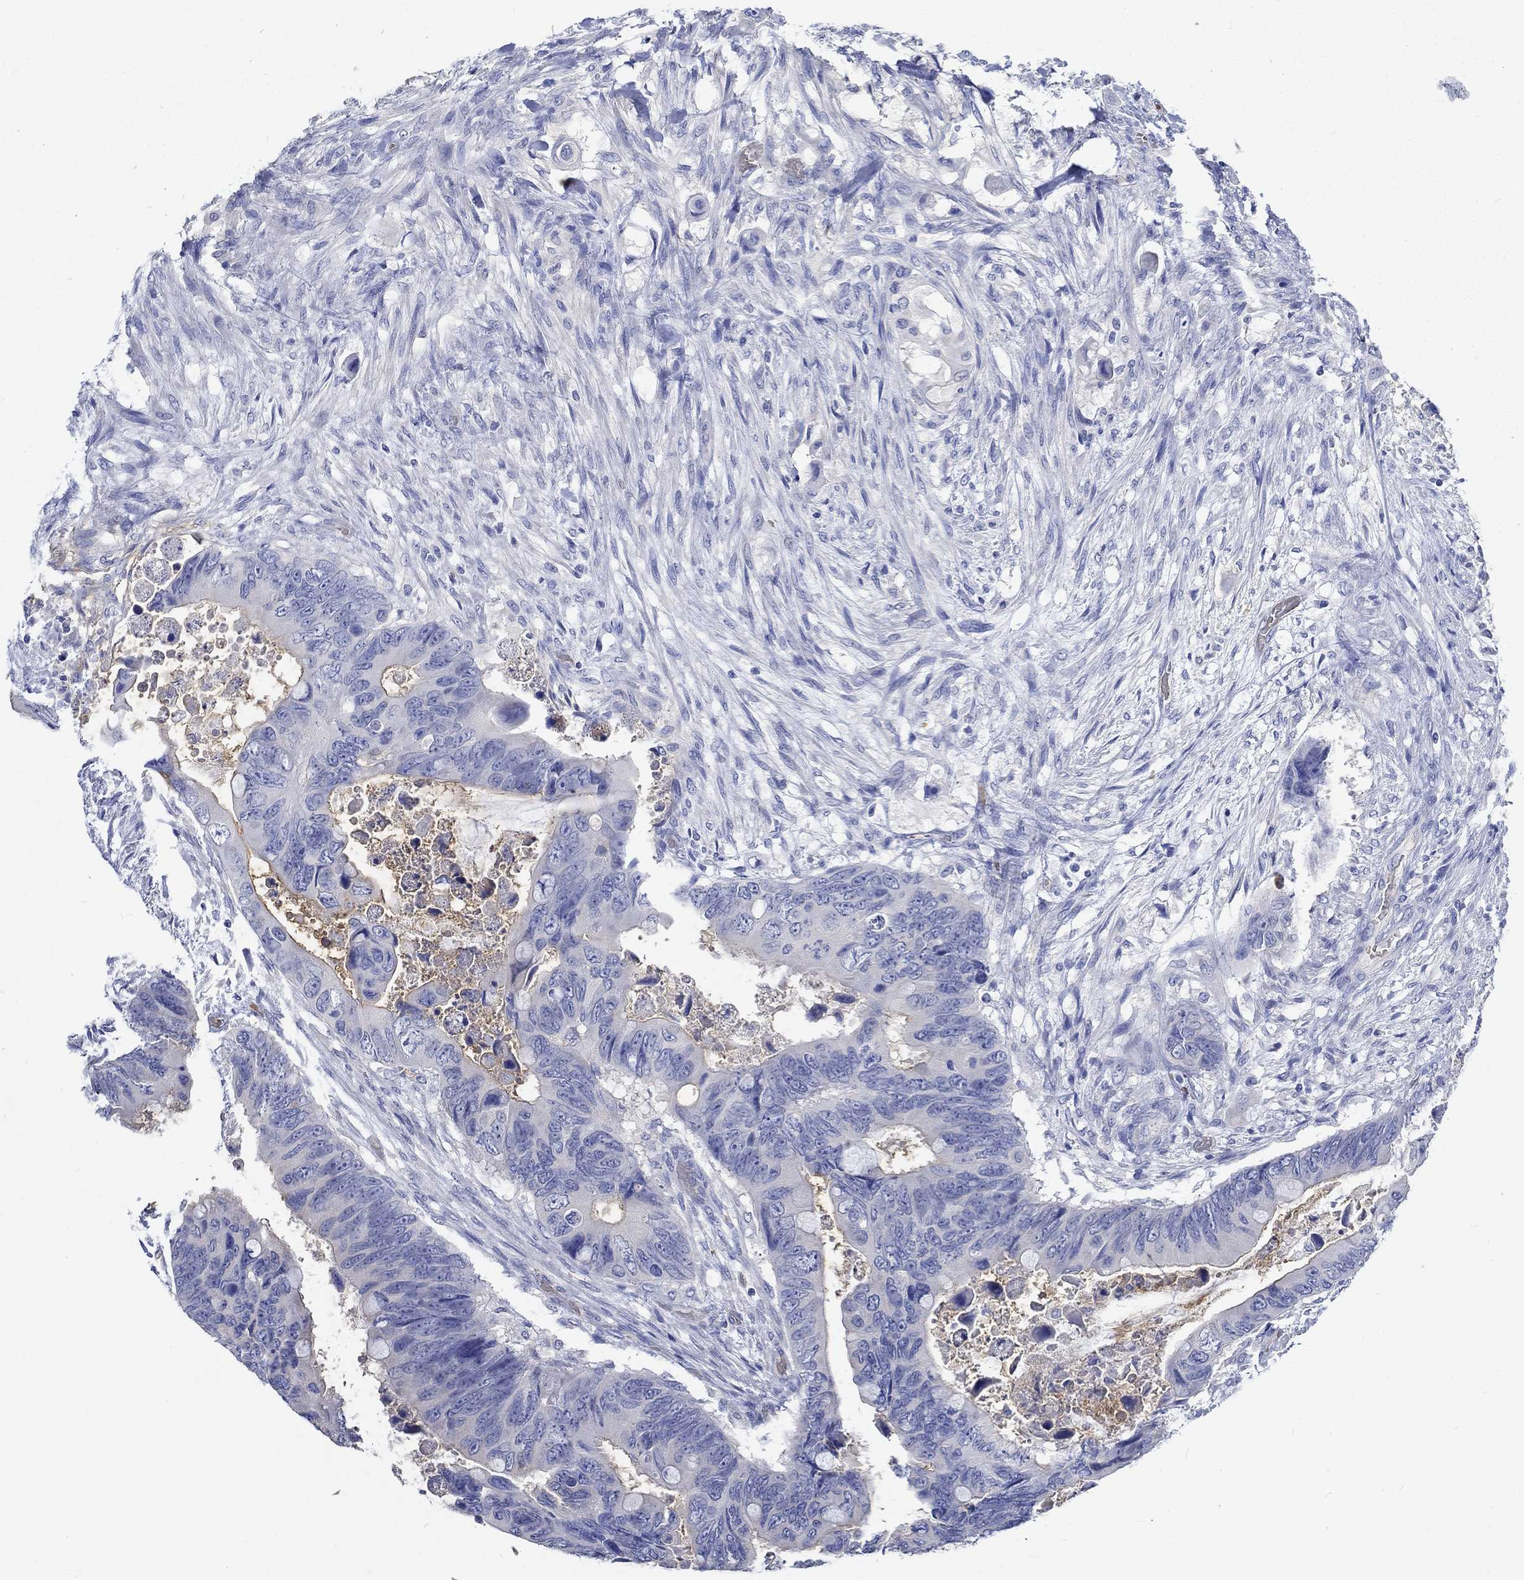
{"staining": {"intensity": "negative", "quantity": "none", "location": "none"}, "tissue": "colorectal cancer", "cell_type": "Tumor cells", "image_type": "cancer", "snomed": [{"axis": "morphology", "description": "Adenocarcinoma, NOS"}, {"axis": "topography", "description": "Rectum"}], "caption": "Human colorectal cancer stained for a protein using IHC reveals no staining in tumor cells.", "gene": "KCNA1", "patient": {"sex": "male", "age": 63}}